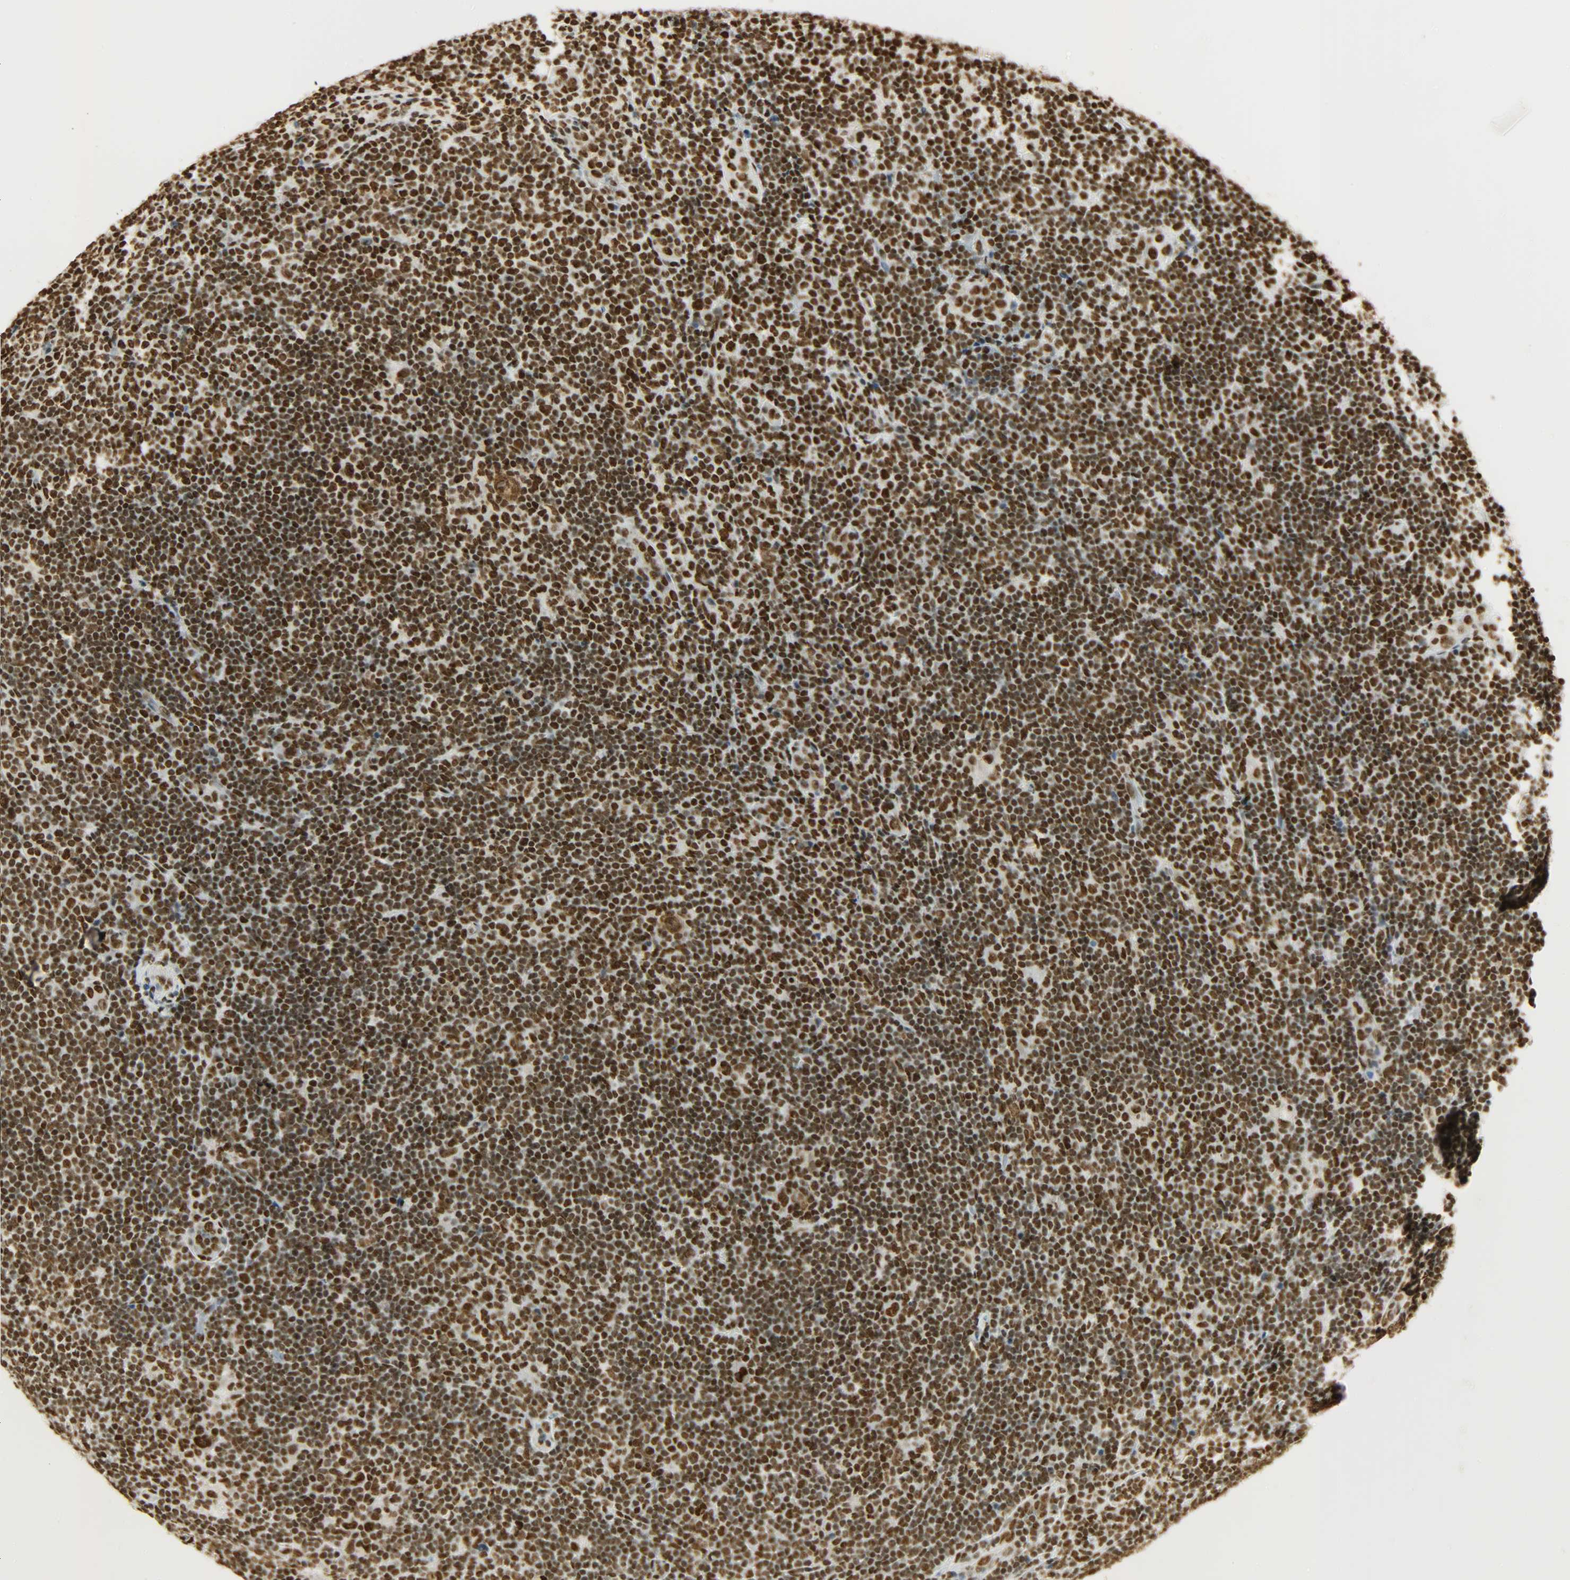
{"staining": {"intensity": "strong", "quantity": ">75%", "location": "nuclear"}, "tissue": "lymphoma", "cell_type": "Tumor cells", "image_type": "cancer", "snomed": [{"axis": "morphology", "description": "Hodgkin's disease, NOS"}, {"axis": "topography", "description": "Lymph node"}], "caption": "An IHC micrograph of tumor tissue is shown. Protein staining in brown shows strong nuclear positivity in lymphoma within tumor cells.", "gene": "KHDRBS1", "patient": {"sex": "female", "age": 57}}